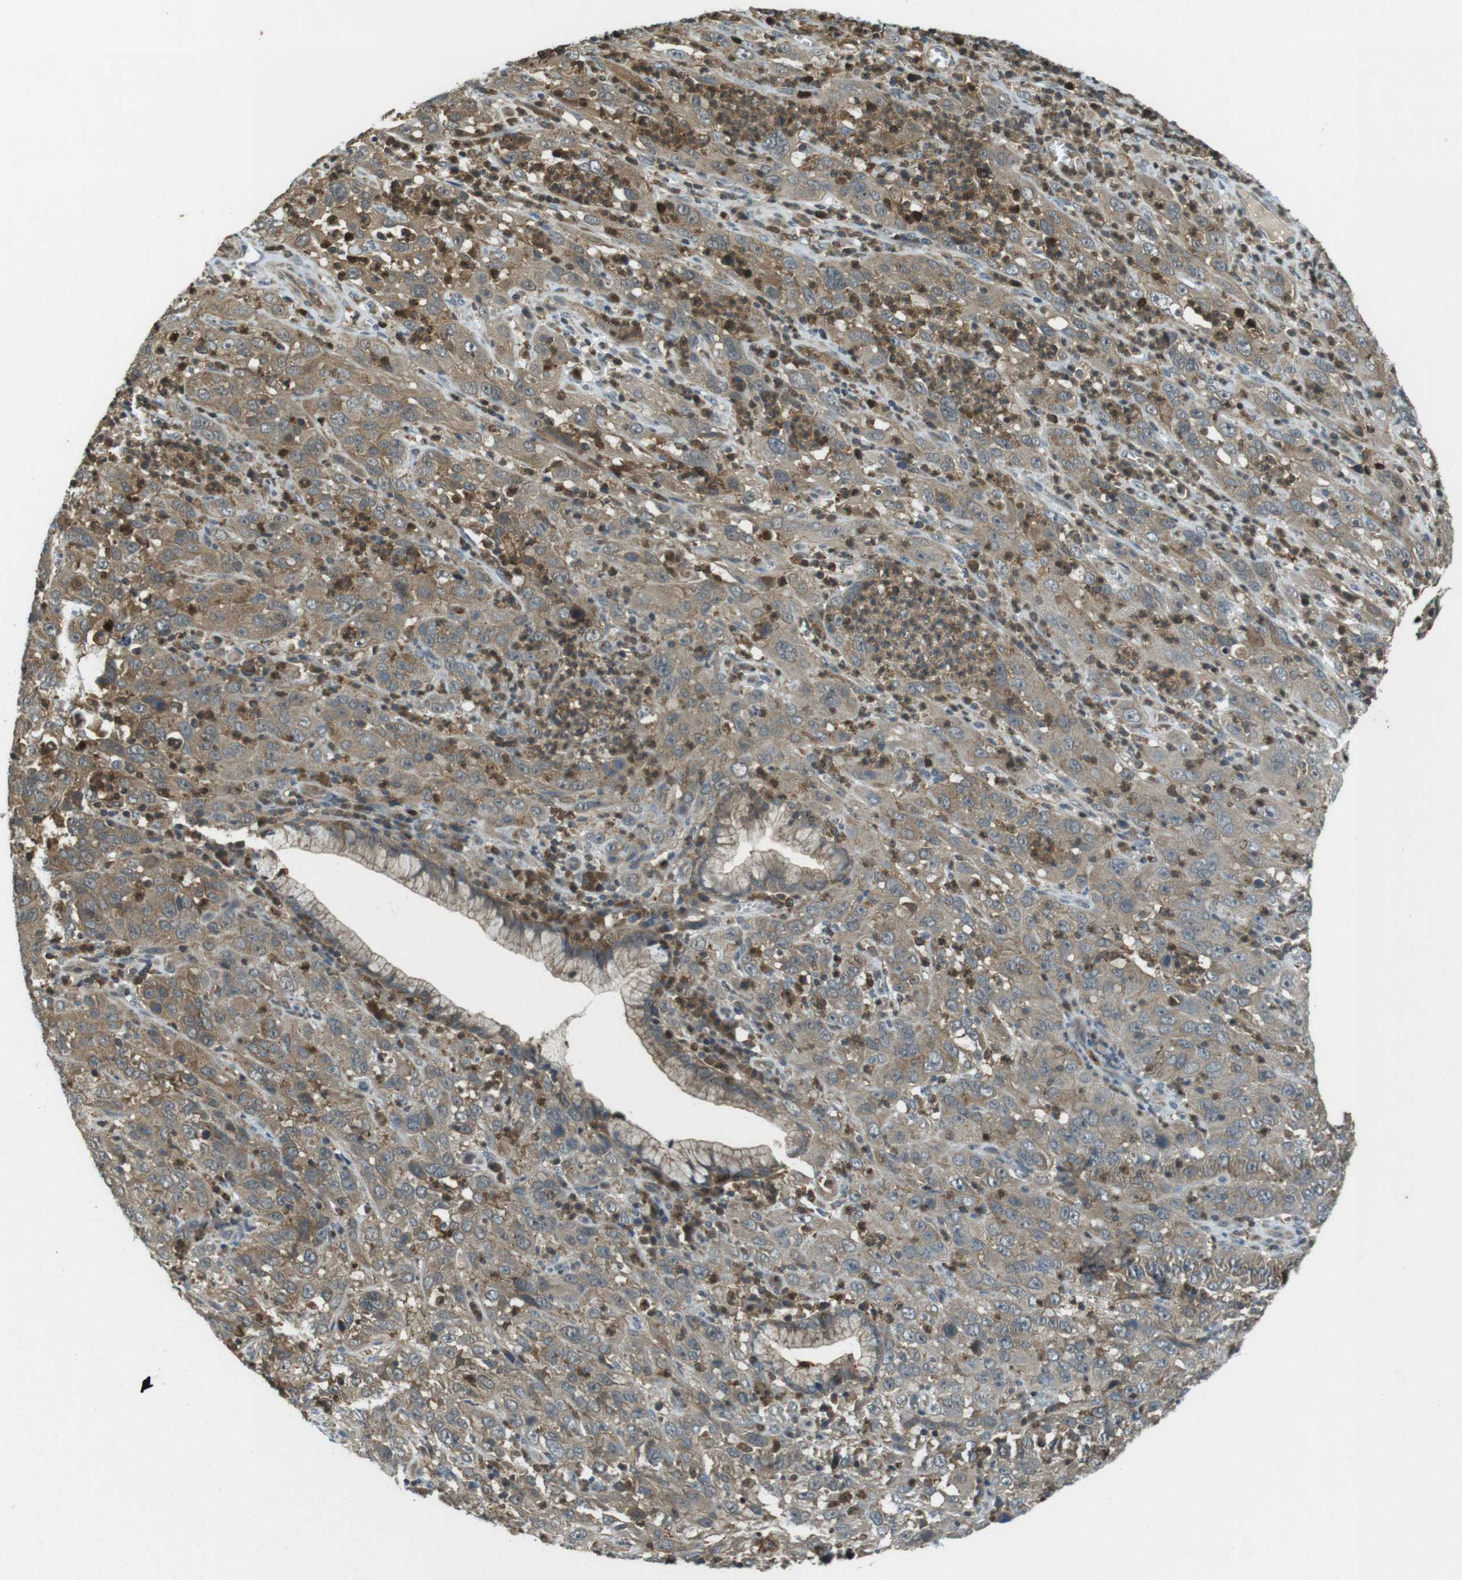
{"staining": {"intensity": "moderate", "quantity": ">75%", "location": "cytoplasmic/membranous"}, "tissue": "cervical cancer", "cell_type": "Tumor cells", "image_type": "cancer", "snomed": [{"axis": "morphology", "description": "Squamous cell carcinoma, NOS"}, {"axis": "topography", "description": "Cervix"}], "caption": "Immunohistochemical staining of cervical squamous cell carcinoma displays medium levels of moderate cytoplasmic/membranous positivity in about >75% of tumor cells. Nuclei are stained in blue.", "gene": "LRRC3B", "patient": {"sex": "female", "age": 32}}